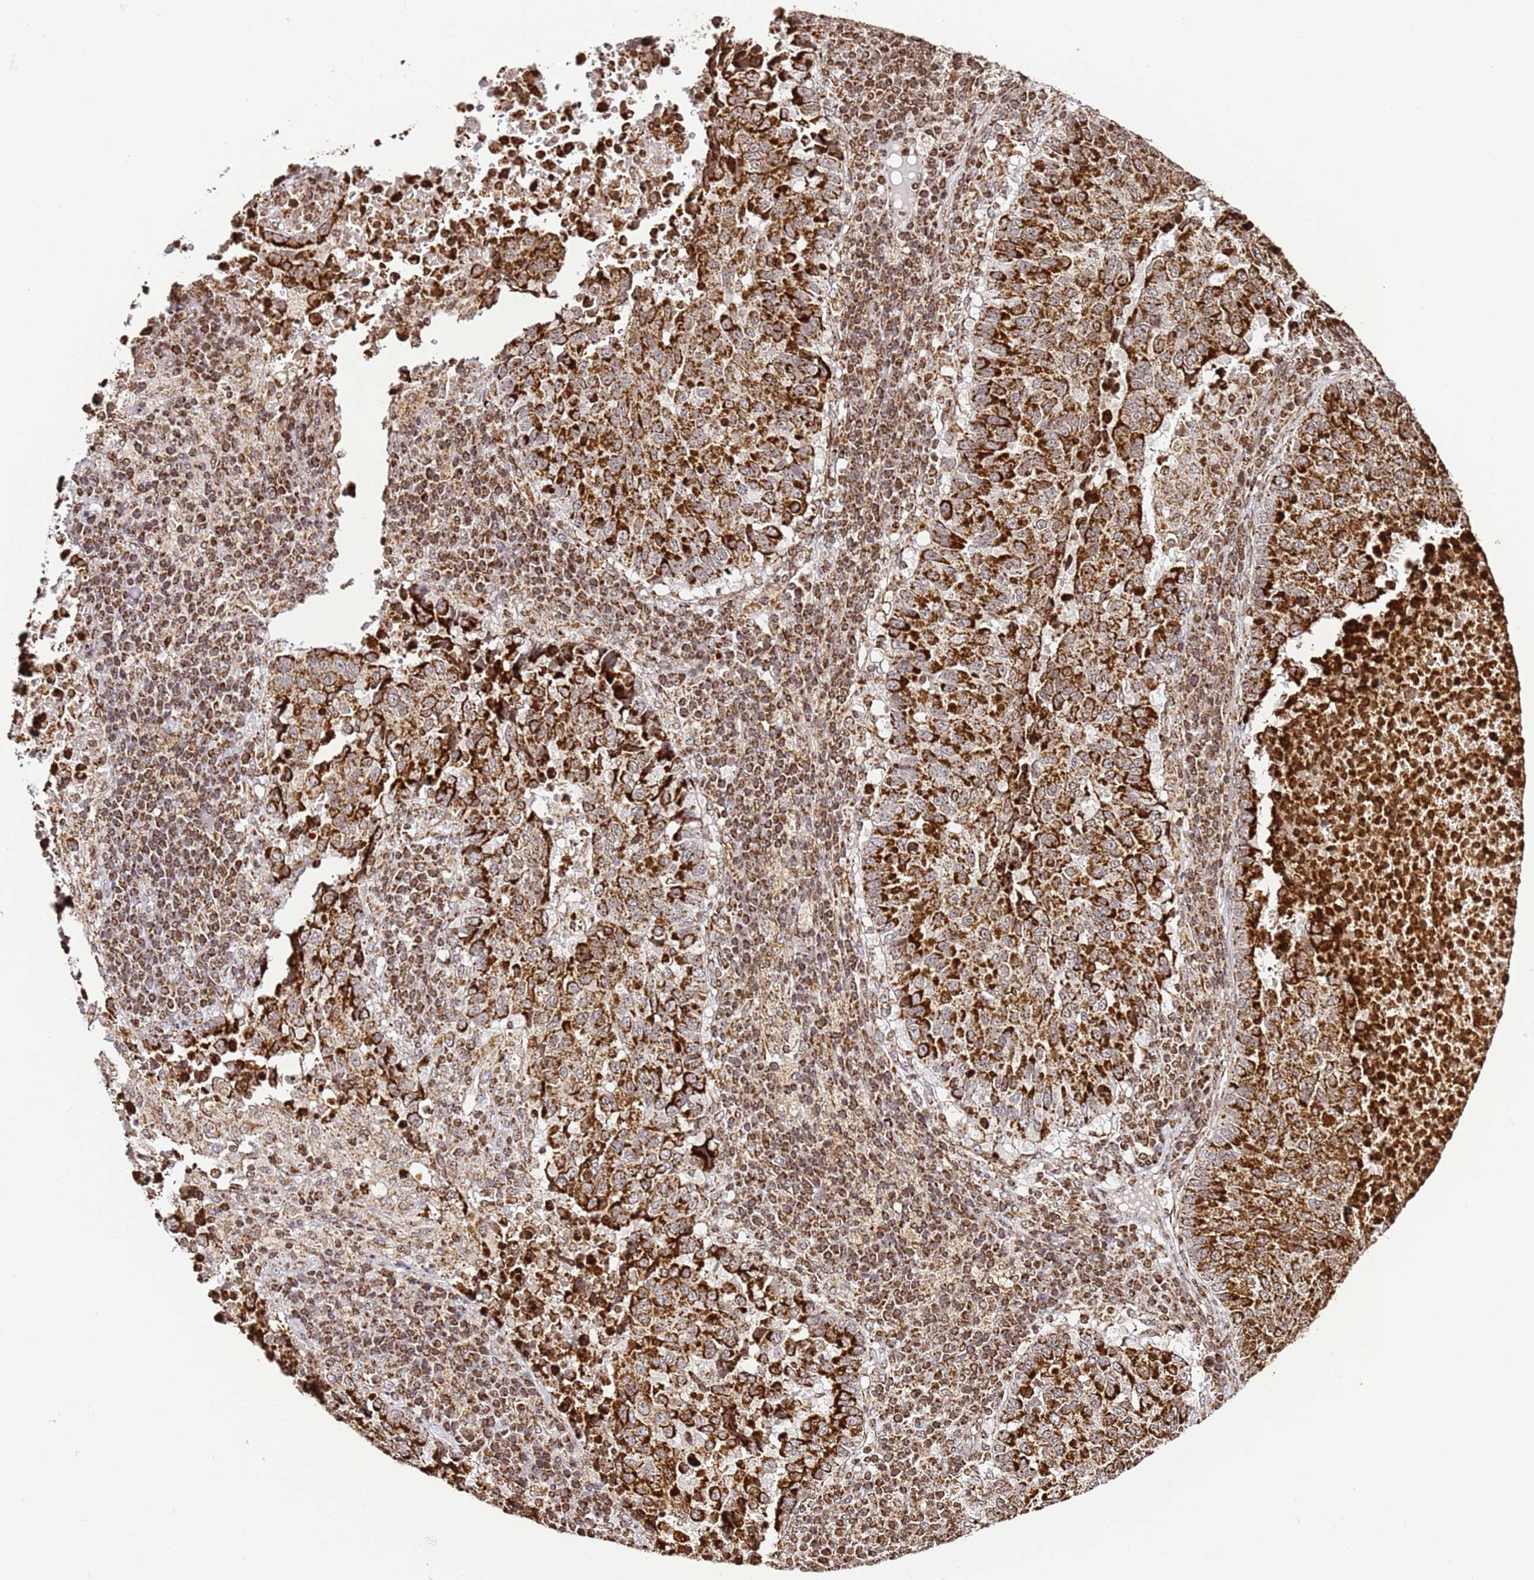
{"staining": {"intensity": "strong", "quantity": ">75%", "location": "cytoplasmic/membranous"}, "tissue": "lung cancer", "cell_type": "Tumor cells", "image_type": "cancer", "snomed": [{"axis": "morphology", "description": "Squamous cell carcinoma, NOS"}, {"axis": "topography", "description": "Lung"}], "caption": "Strong cytoplasmic/membranous staining is appreciated in approximately >75% of tumor cells in lung cancer (squamous cell carcinoma). (DAB IHC with brightfield microscopy, high magnification).", "gene": "HSPE1", "patient": {"sex": "male", "age": 73}}